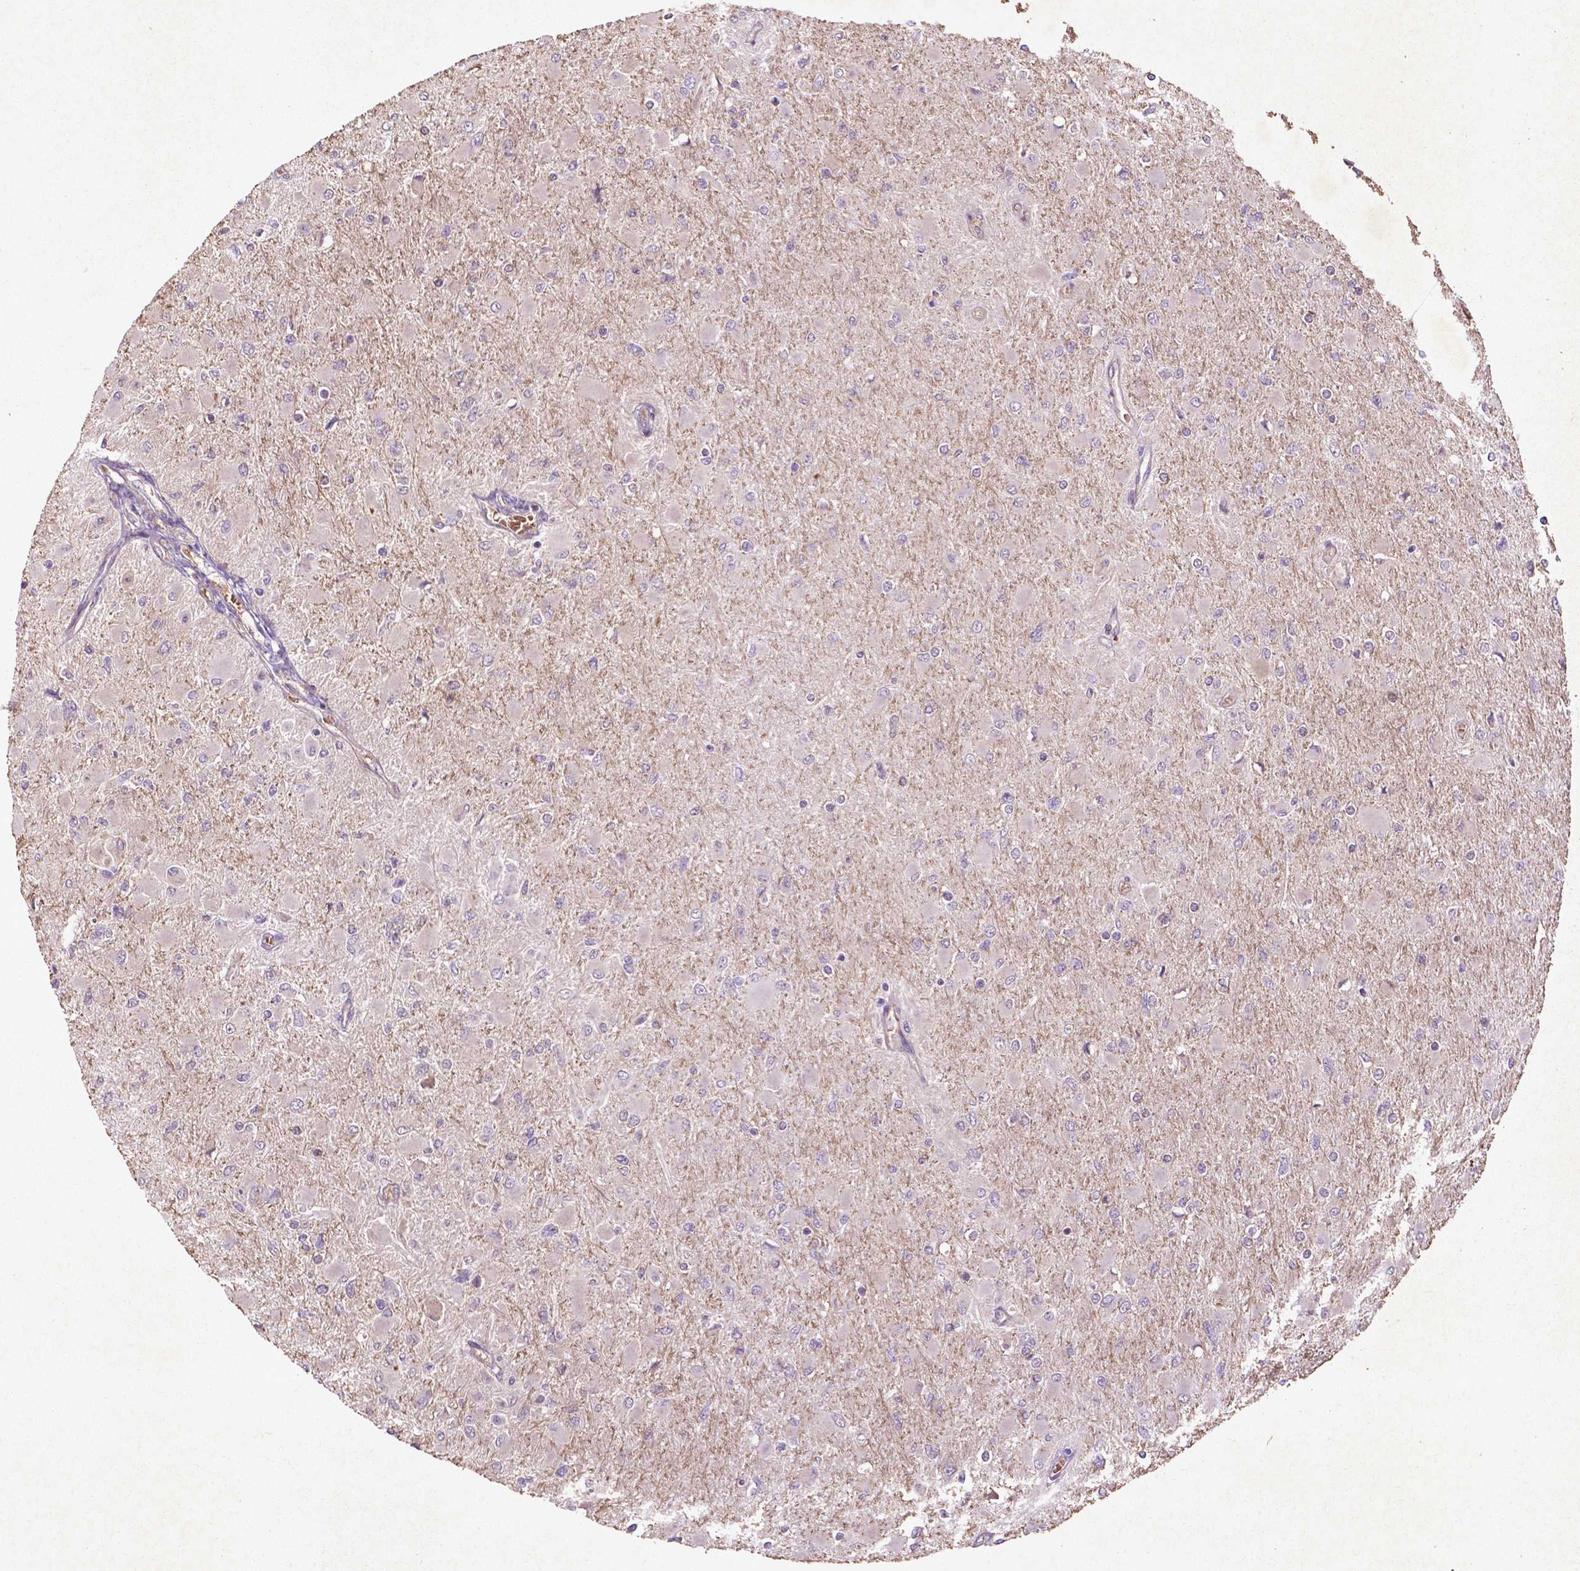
{"staining": {"intensity": "negative", "quantity": "none", "location": "none"}, "tissue": "glioma", "cell_type": "Tumor cells", "image_type": "cancer", "snomed": [{"axis": "morphology", "description": "Glioma, malignant, High grade"}, {"axis": "topography", "description": "Cerebral cortex"}], "caption": "Immunohistochemical staining of human high-grade glioma (malignant) displays no significant staining in tumor cells.", "gene": "COQ2", "patient": {"sex": "female", "age": 36}}